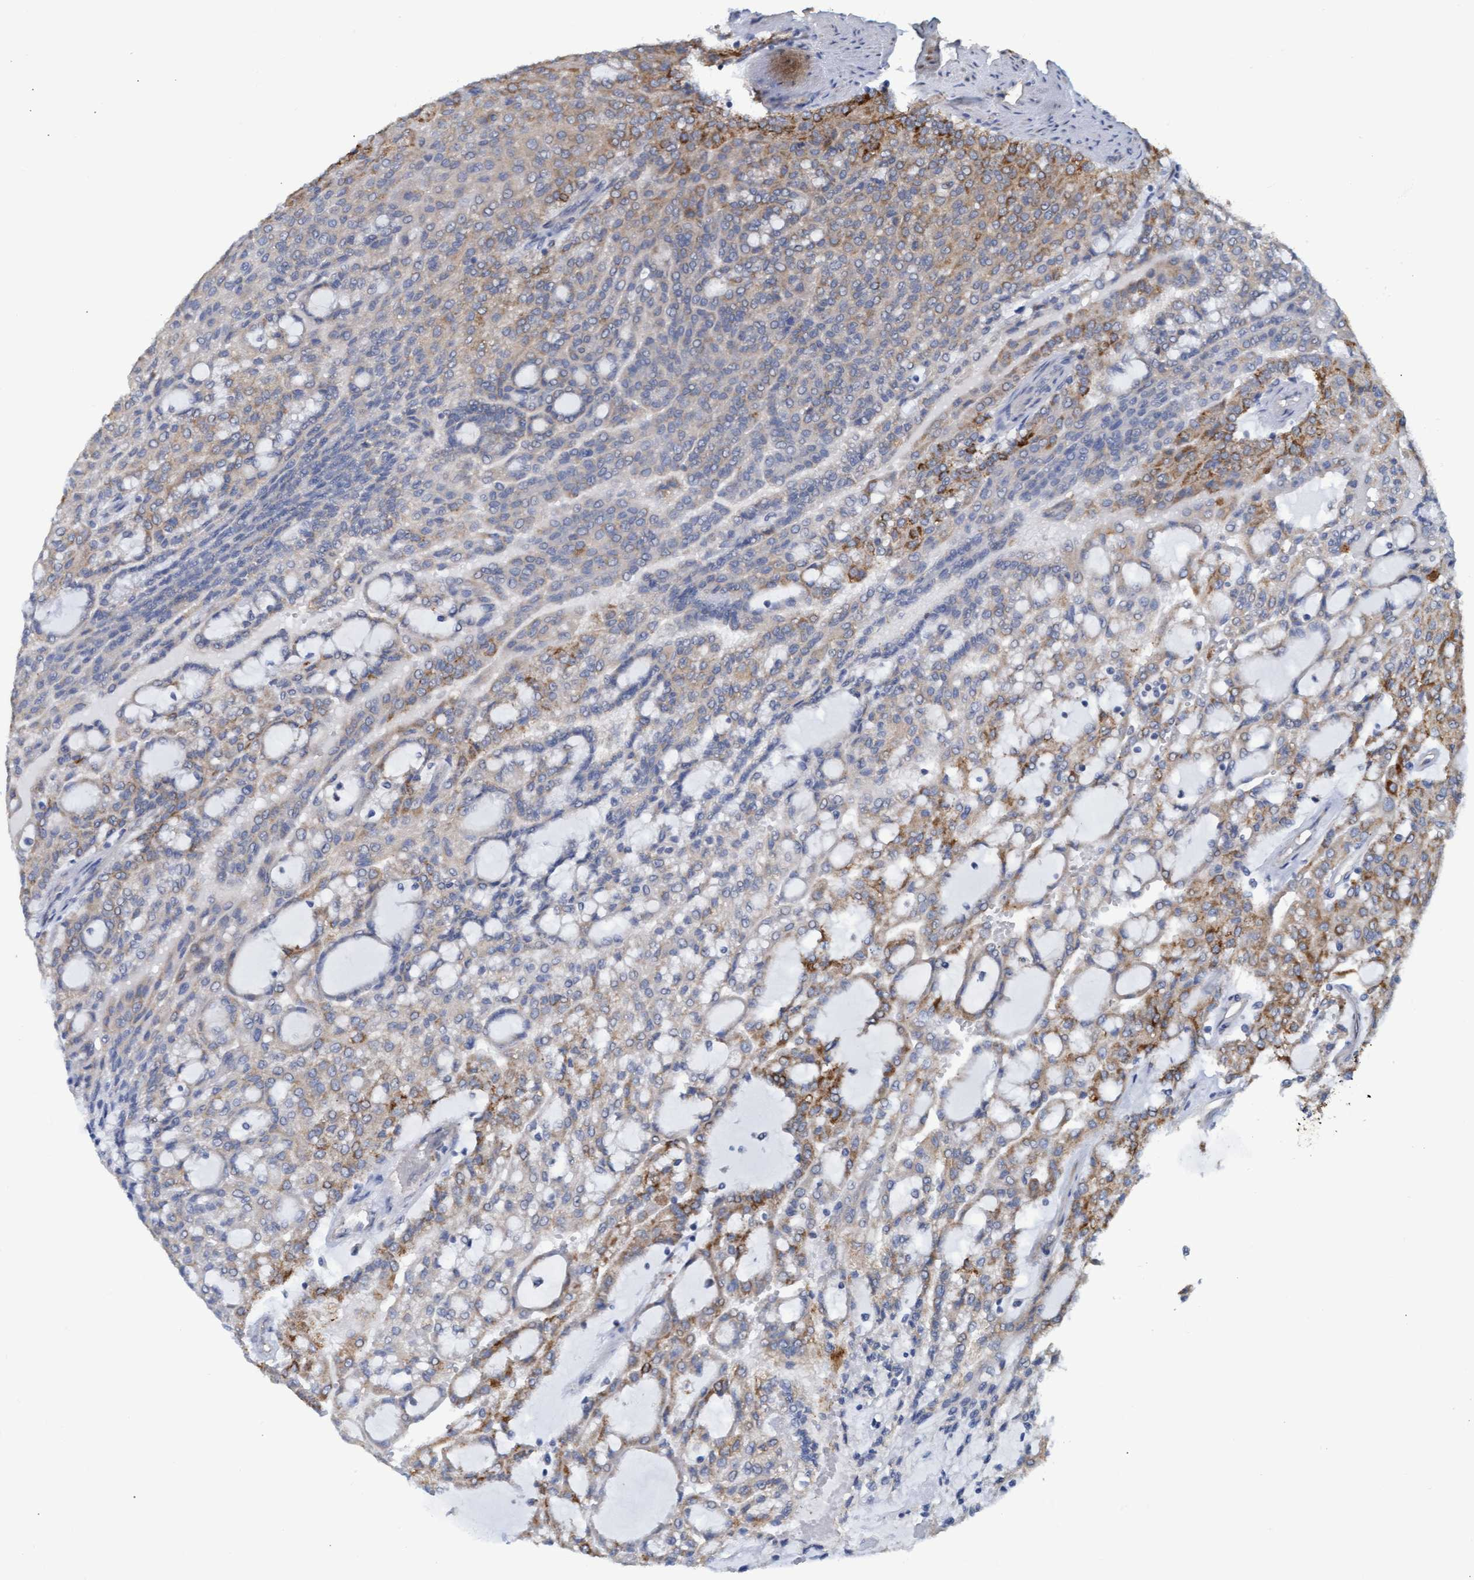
{"staining": {"intensity": "moderate", "quantity": "25%-75%", "location": "cytoplasmic/membranous"}, "tissue": "renal cancer", "cell_type": "Tumor cells", "image_type": "cancer", "snomed": [{"axis": "morphology", "description": "Adenocarcinoma, NOS"}, {"axis": "topography", "description": "Kidney"}], "caption": "Renal cancer tissue reveals moderate cytoplasmic/membranous expression in approximately 25%-75% of tumor cells, visualized by immunohistochemistry.", "gene": "LRSAM1", "patient": {"sex": "male", "age": 63}}